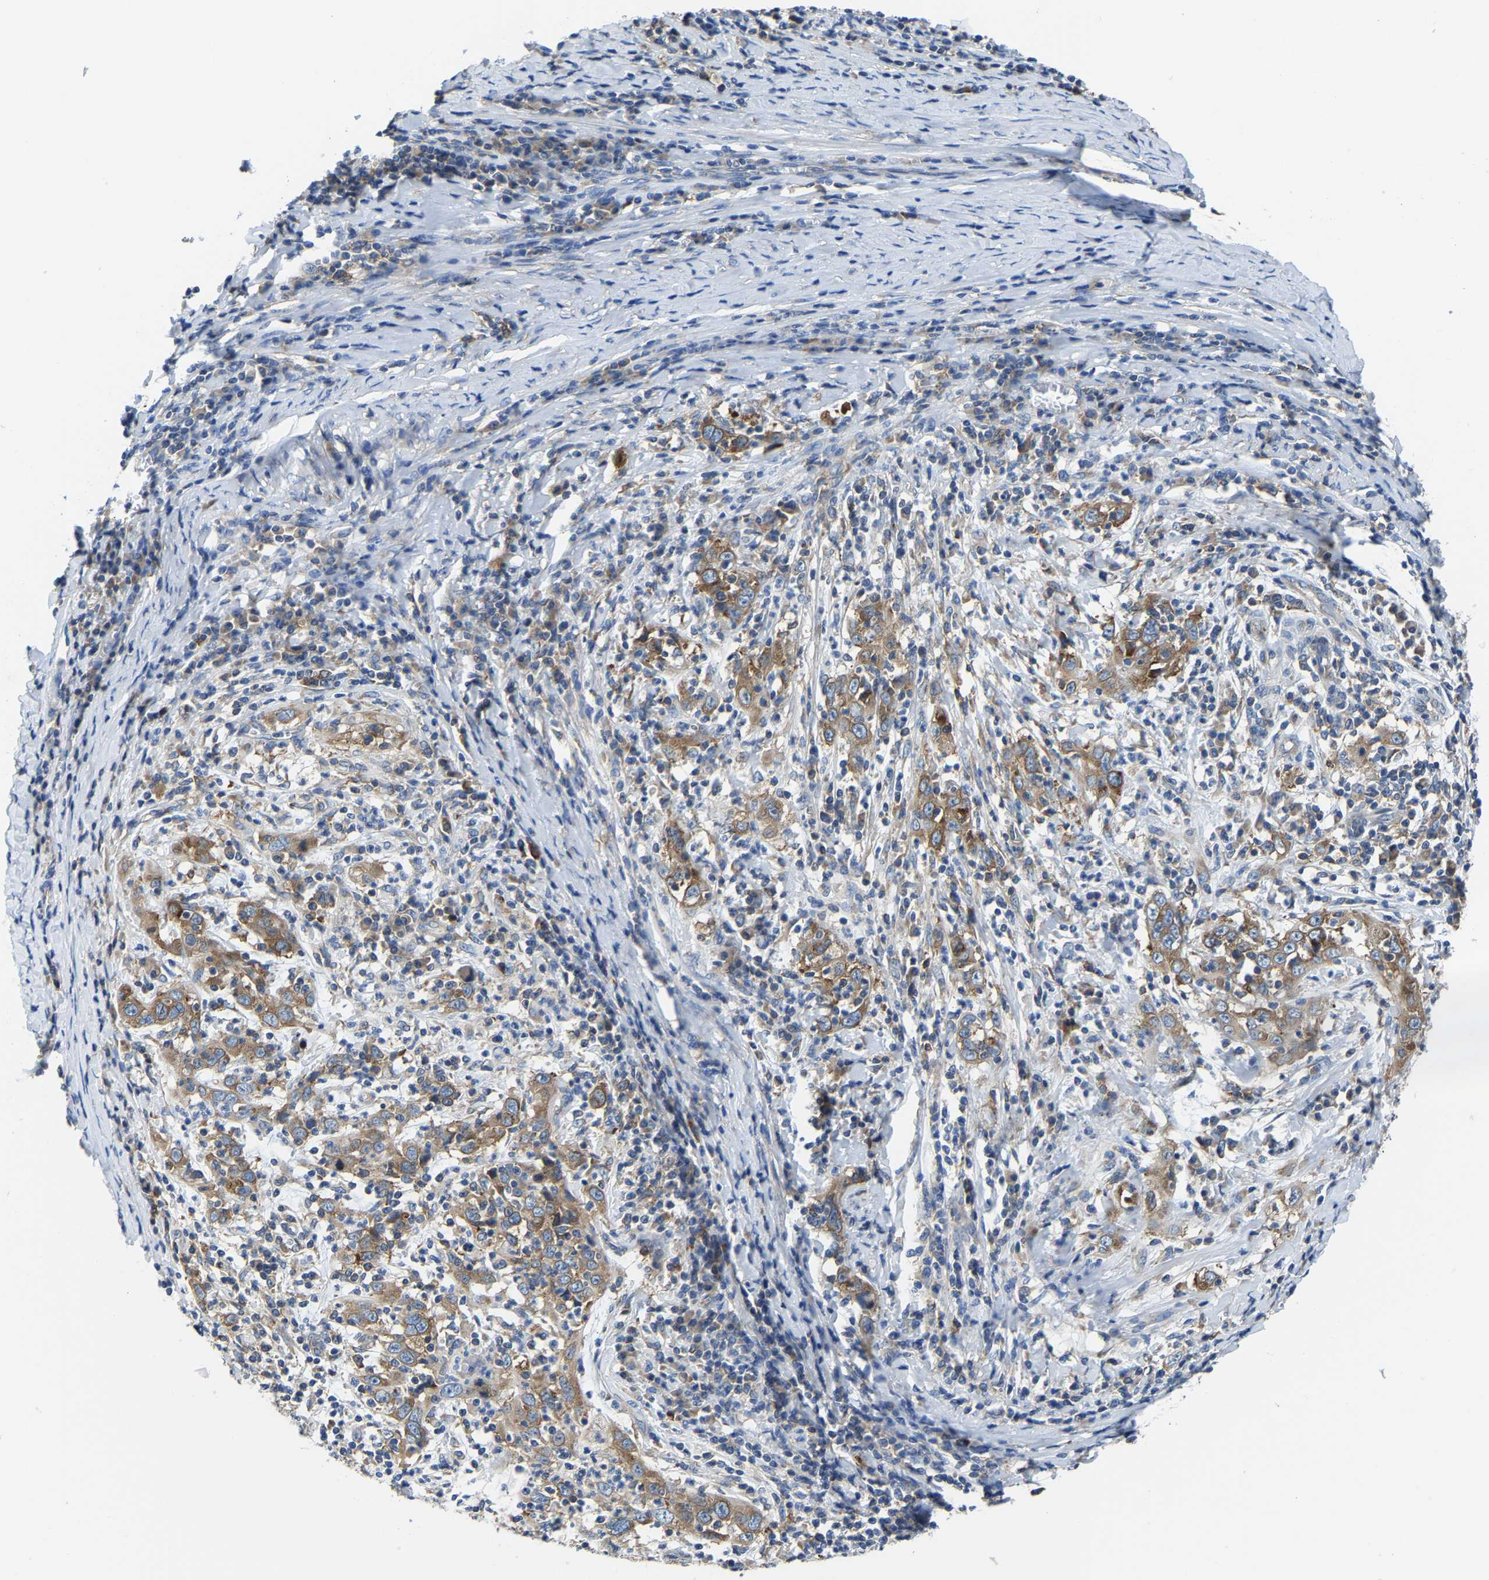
{"staining": {"intensity": "moderate", "quantity": ">75%", "location": "cytoplasmic/membranous"}, "tissue": "cervical cancer", "cell_type": "Tumor cells", "image_type": "cancer", "snomed": [{"axis": "morphology", "description": "Squamous cell carcinoma, NOS"}, {"axis": "topography", "description": "Cervix"}], "caption": "Squamous cell carcinoma (cervical) stained with DAB immunohistochemistry (IHC) reveals medium levels of moderate cytoplasmic/membranous expression in approximately >75% of tumor cells. (DAB (3,3'-diaminobenzidine) IHC with brightfield microscopy, high magnification).", "gene": "G3BP2", "patient": {"sex": "female", "age": 46}}